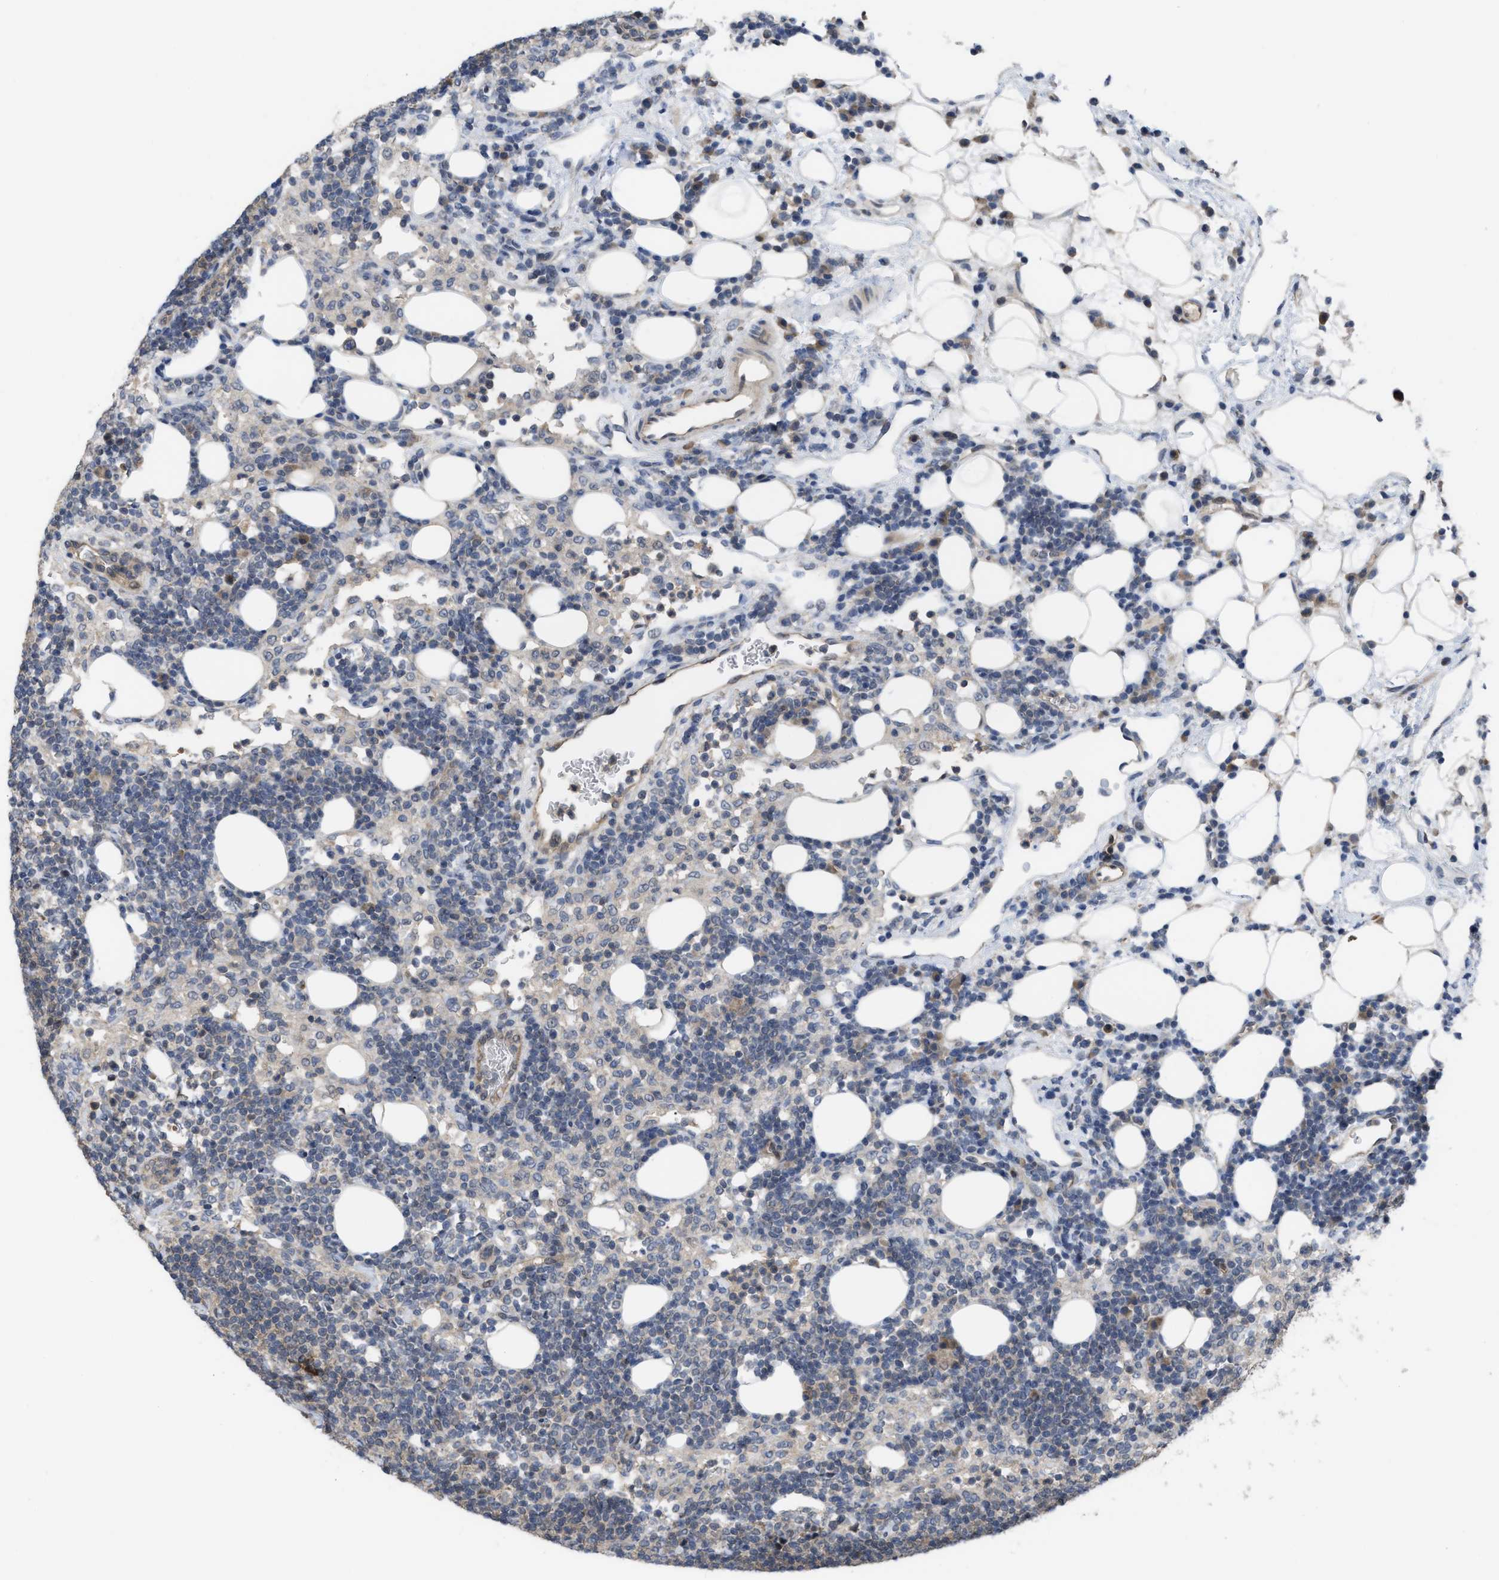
{"staining": {"intensity": "weak", "quantity": "<25%", "location": "cytoplasmic/membranous"}, "tissue": "lymph node", "cell_type": "Germinal center cells", "image_type": "normal", "snomed": [{"axis": "morphology", "description": "Normal tissue, NOS"}, {"axis": "morphology", "description": "Carcinoid, malignant, NOS"}, {"axis": "topography", "description": "Lymph node"}], "caption": "DAB immunohistochemical staining of benign human lymph node reveals no significant staining in germinal center cells. Brightfield microscopy of immunohistochemistry (IHC) stained with DAB (3,3'-diaminobenzidine) (brown) and hematoxylin (blue), captured at high magnification.", "gene": "LDAF1", "patient": {"sex": "male", "age": 47}}